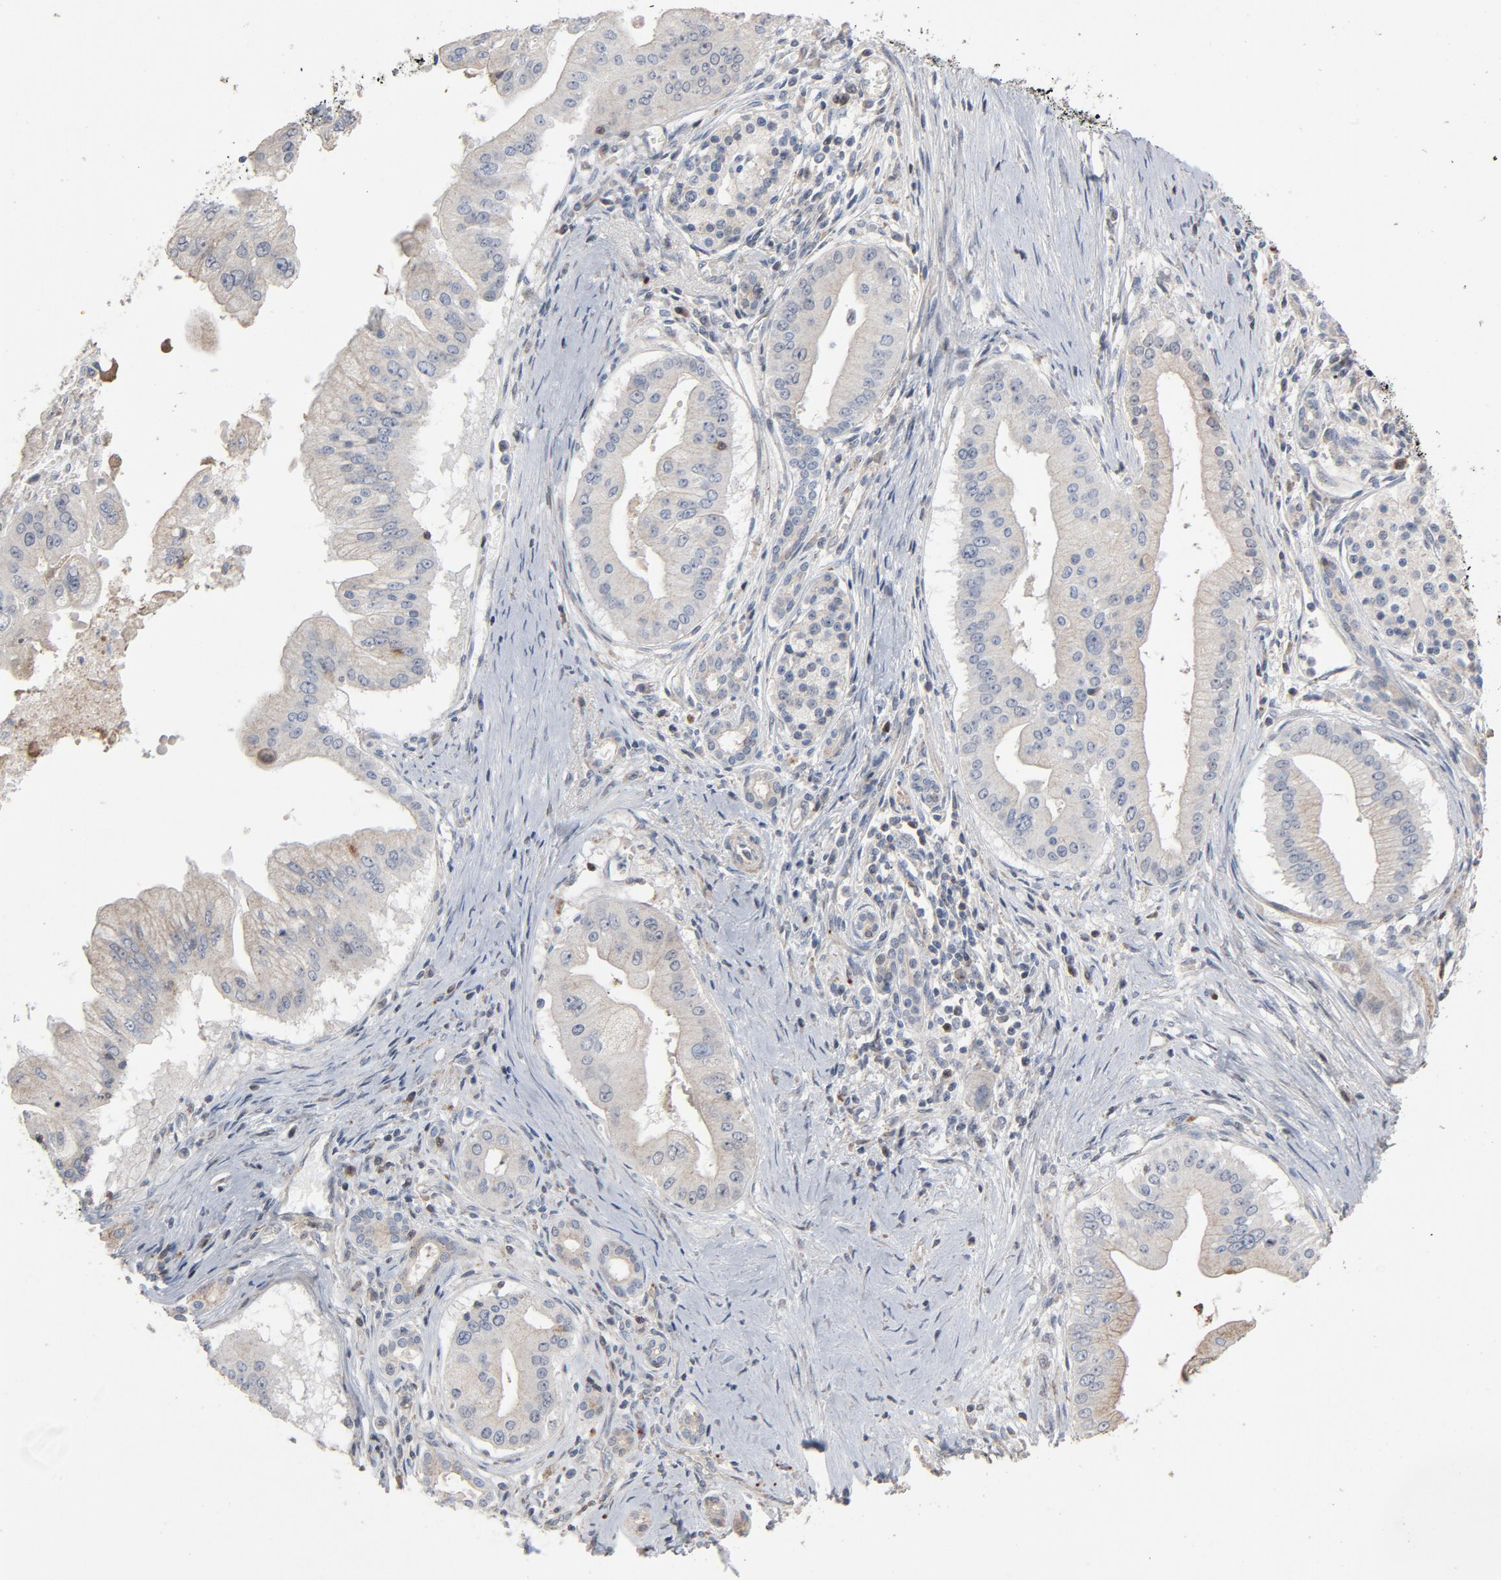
{"staining": {"intensity": "weak", "quantity": ">75%", "location": "cytoplasmic/membranous"}, "tissue": "pancreatic cancer", "cell_type": "Tumor cells", "image_type": "cancer", "snomed": [{"axis": "morphology", "description": "Adenocarcinoma, NOS"}, {"axis": "topography", "description": "Pancreas"}], "caption": "A brown stain highlights weak cytoplasmic/membranous staining of a protein in adenocarcinoma (pancreatic) tumor cells. (Brightfield microscopy of DAB IHC at high magnification).", "gene": "CDK6", "patient": {"sex": "male", "age": 59}}